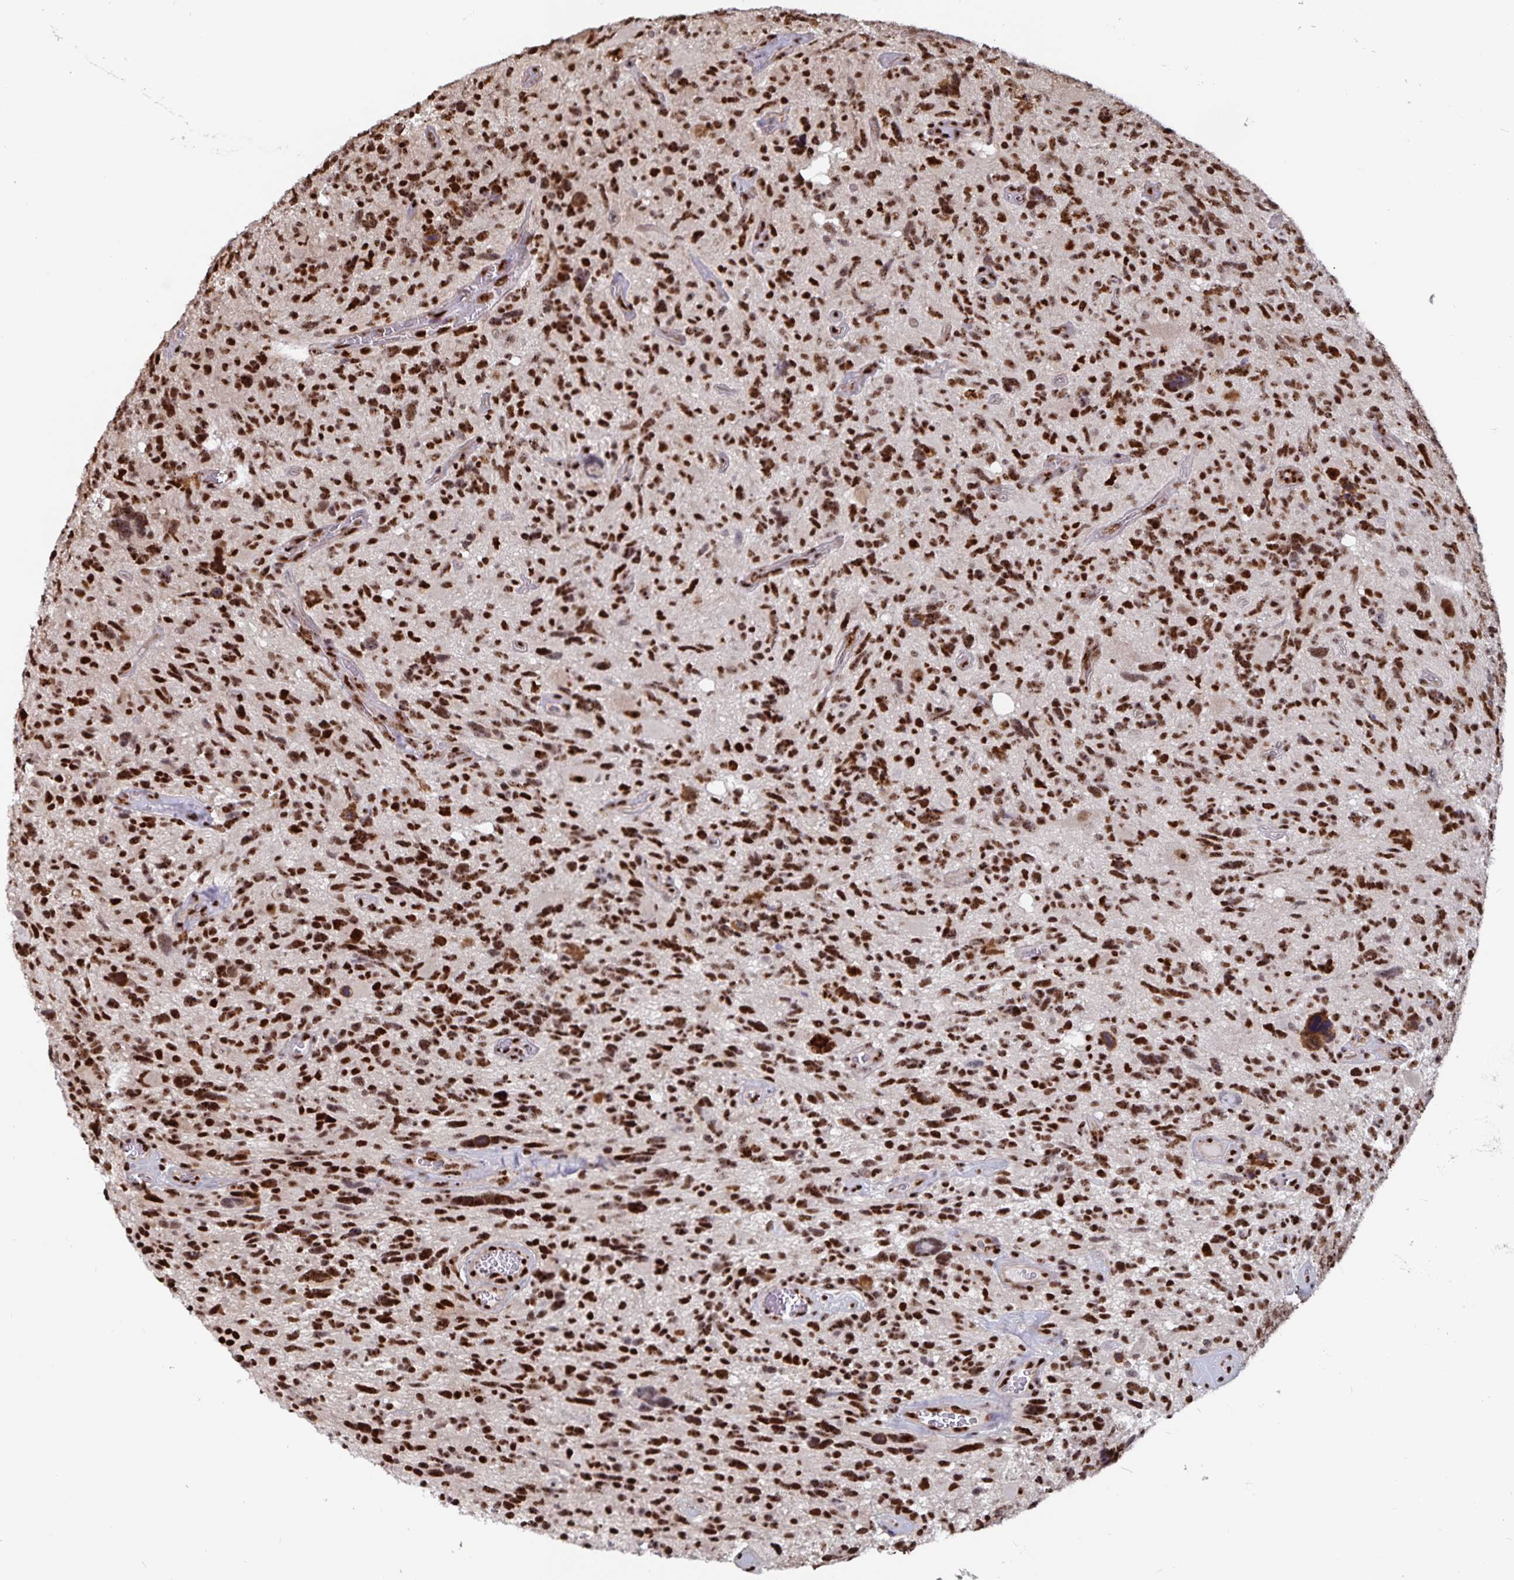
{"staining": {"intensity": "strong", "quantity": ">75%", "location": "nuclear"}, "tissue": "glioma", "cell_type": "Tumor cells", "image_type": "cancer", "snomed": [{"axis": "morphology", "description": "Glioma, malignant, High grade"}, {"axis": "topography", "description": "Brain"}], "caption": "This photomicrograph reveals IHC staining of human malignant glioma (high-grade), with high strong nuclear staining in about >75% of tumor cells.", "gene": "LAS1L", "patient": {"sex": "male", "age": 49}}